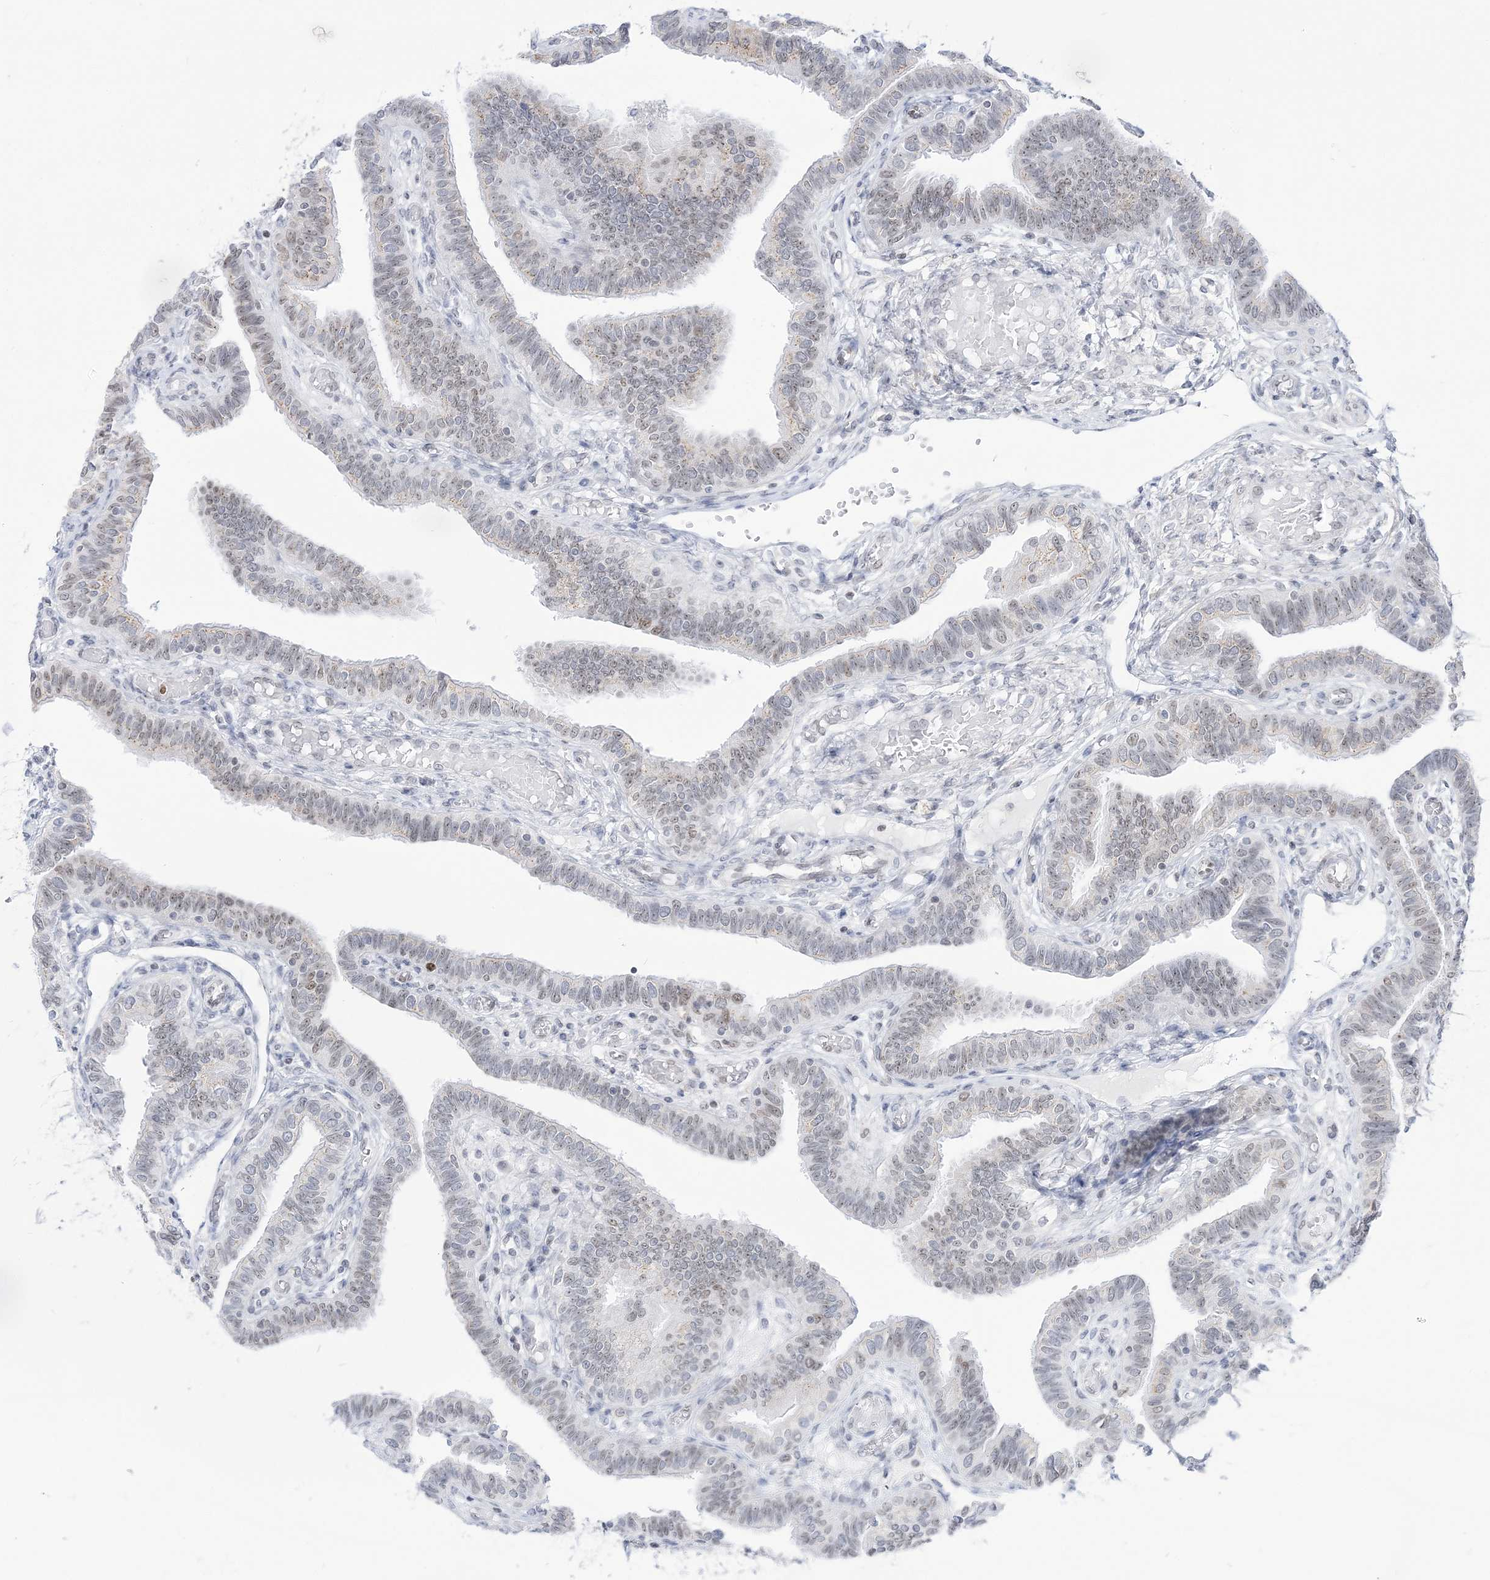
{"staining": {"intensity": "moderate", "quantity": "25%-75%", "location": "cytoplasmic/membranous,nuclear"}, "tissue": "fallopian tube", "cell_type": "Glandular cells", "image_type": "normal", "snomed": [{"axis": "morphology", "description": "Normal tissue, NOS"}, {"axis": "topography", "description": "Fallopian tube"}], "caption": "A photomicrograph showing moderate cytoplasmic/membranous,nuclear staining in about 25%-75% of glandular cells in benign fallopian tube, as visualized by brown immunohistochemical staining.", "gene": "DDX21", "patient": {"sex": "female", "age": 39}}